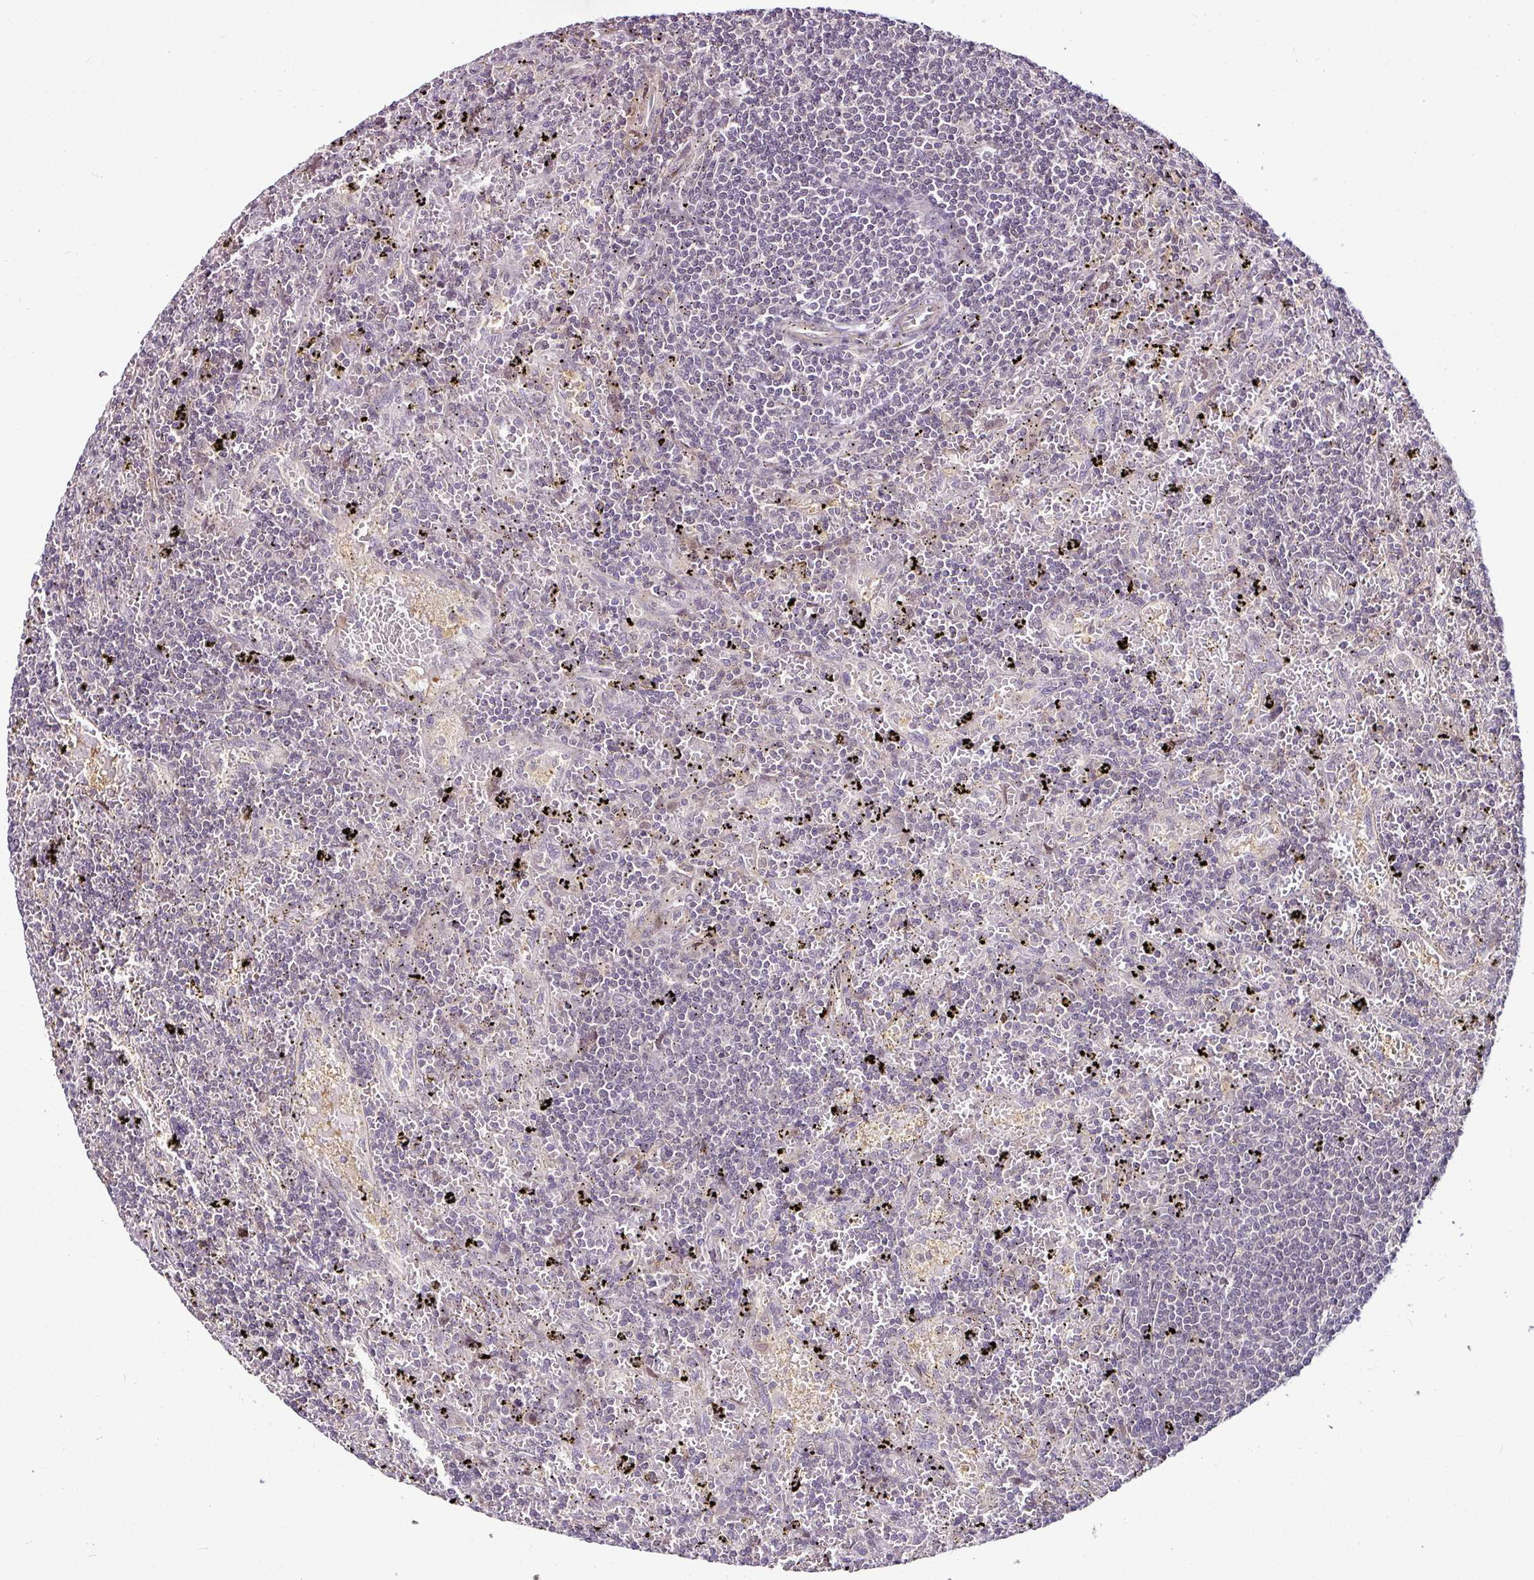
{"staining": {"intensity": "negative", "quantity": "none", "location": "none"}, "tissue": "lymphoma", "cell_type": "Tumor cells", "image_type": "cancer", "snomed": [{"axis": "morphology", "description": "Malignant lymphoma, non-Hodgkin's type, Low grade"}, {"axis": "topography", "description": "Spleen"}], "caption": "IHC image of human lymphoma stained for a protein (brown), which shows no expression in tumor cells.", "gene": "DCAF13", "patient": {"sex": "male", "age": 76}}